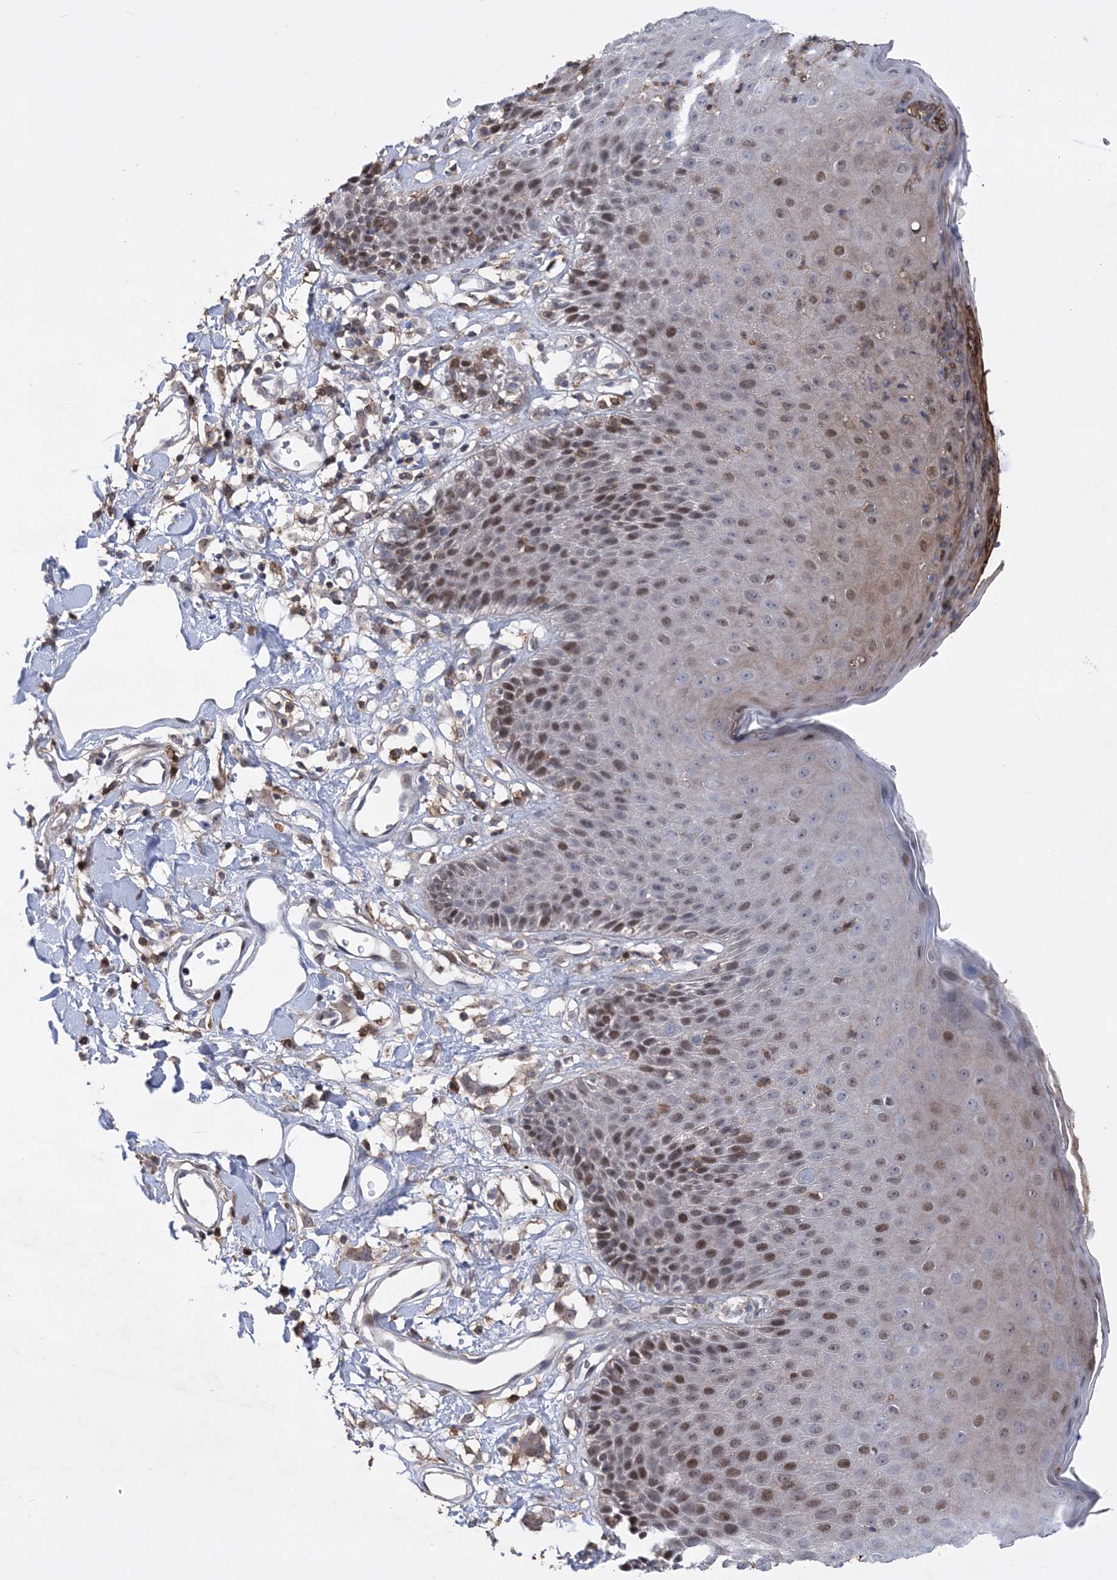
{"staining": {"intensity": "moderate", "quantity": "25%-75%", "location": "cytoplasmic/membranous,nuclear"}, "tissue": "skin", "cell_type": "Epidermal cells", "image_type": "normal", "snomed": [{"axis": "morphology", "description": "Normal tissue, NOS"}, {"axis": "topography", "description": "Vulva"}], "caption": "Approximately 25%-75% of epidermal cells in normal human skin reveal moderate cytoplasmic/membranous,nuclear protein positivity as visualized by brown immunohistochemical staining.", "gene": "RNPEPL1", "patient": {"sex": "female", "age": 68}}